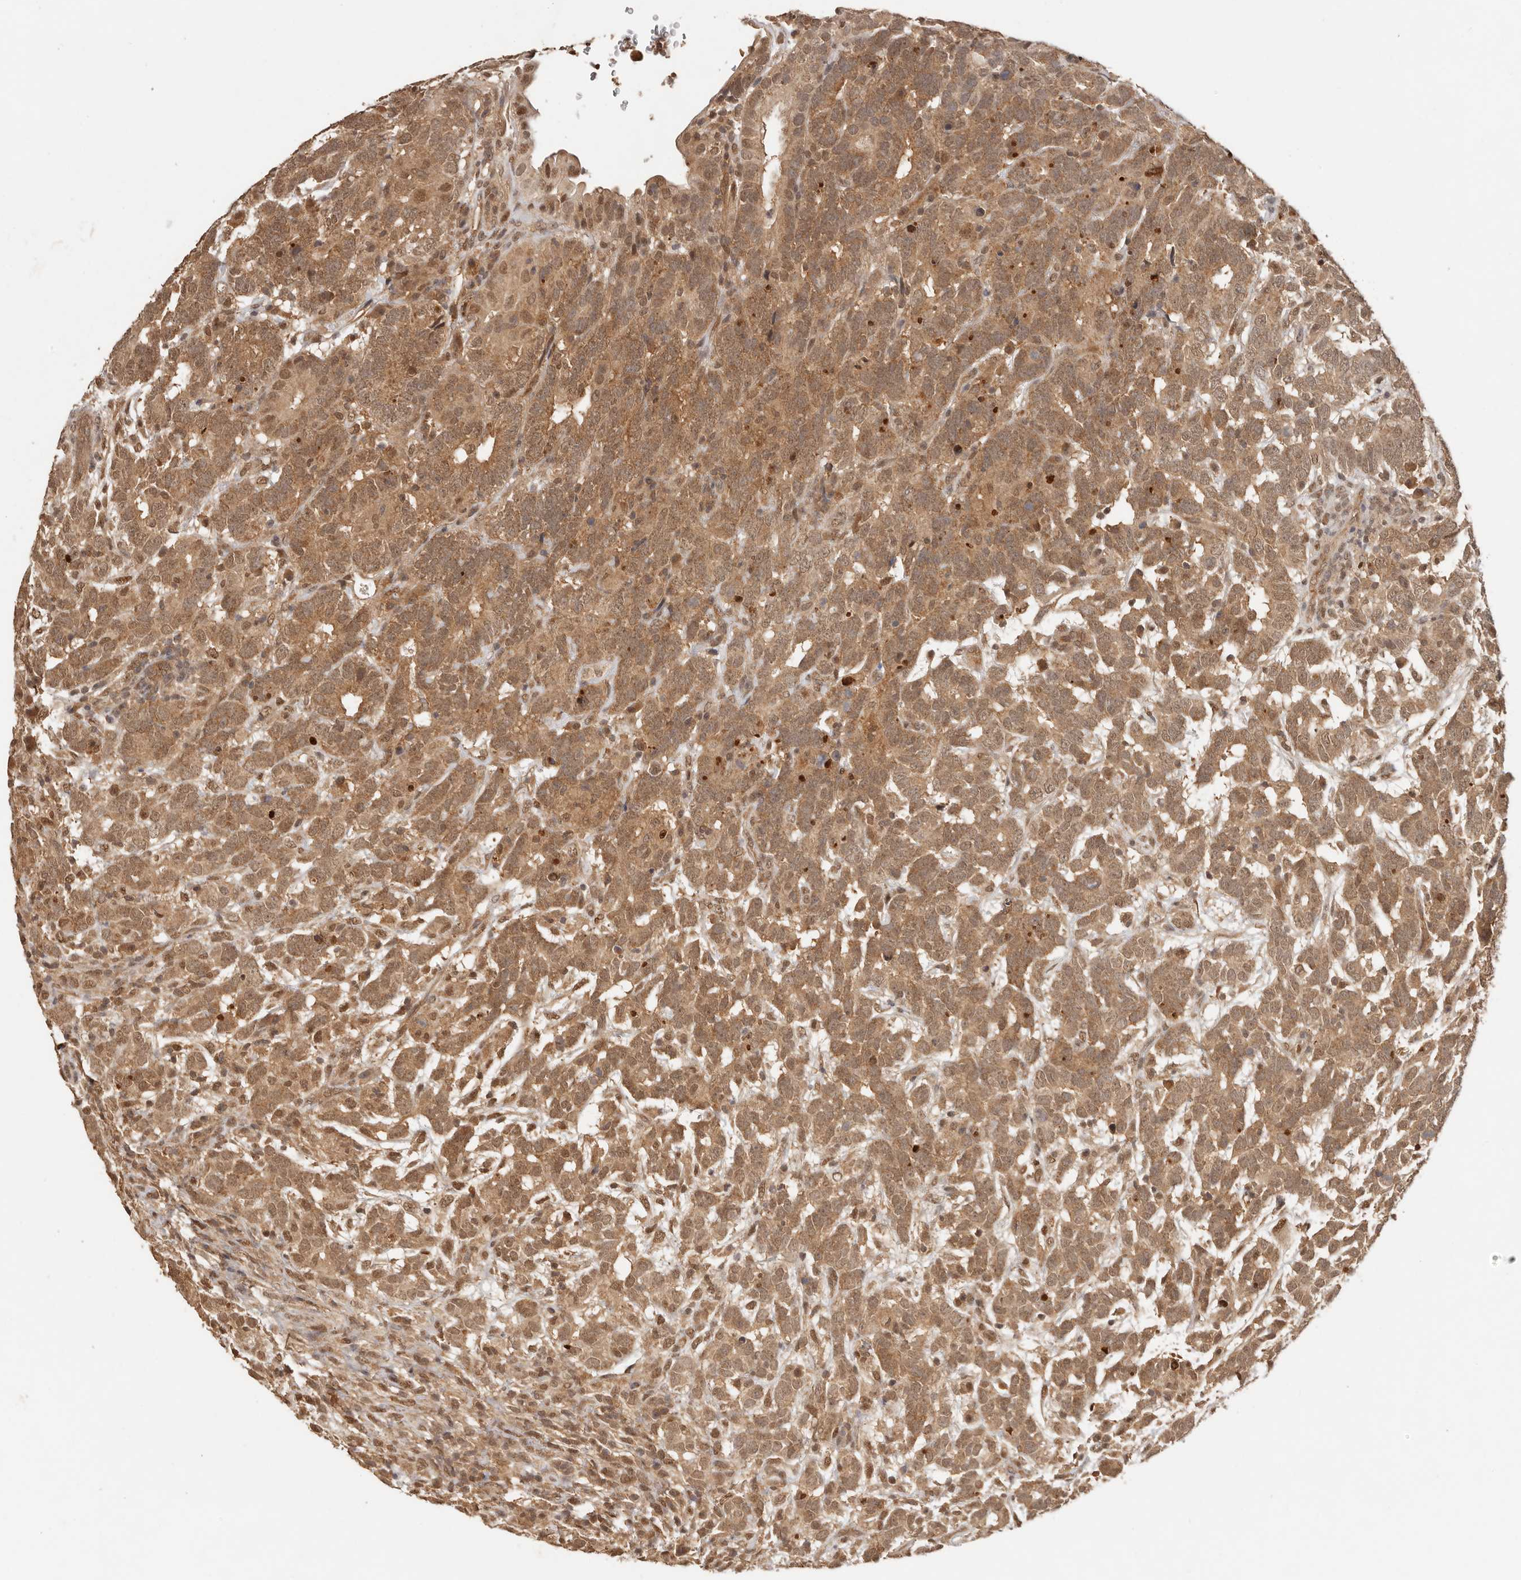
{"staining": {"intensity": "moderate", "quantity": ">75%", "location": "cytoplasmic/membranous,nuclear"}, "tissue": "testis cancer", "cell_type": "Tumor cells", "image_type": "cancer", "snomed": [{"axis": "morphology", "description": "Carcinoma, Embryonal, NOS"}, {"axis": "topography", "description": "Testis"}], "caption": "Moderate cytoplasmic/membranous and nuclear protein expression is appreciated in about >75% of tumor cells in embryonal carcinoma (testis).", "gene": "PSMA5", "patient": {"sex": "male", "age": 26}}